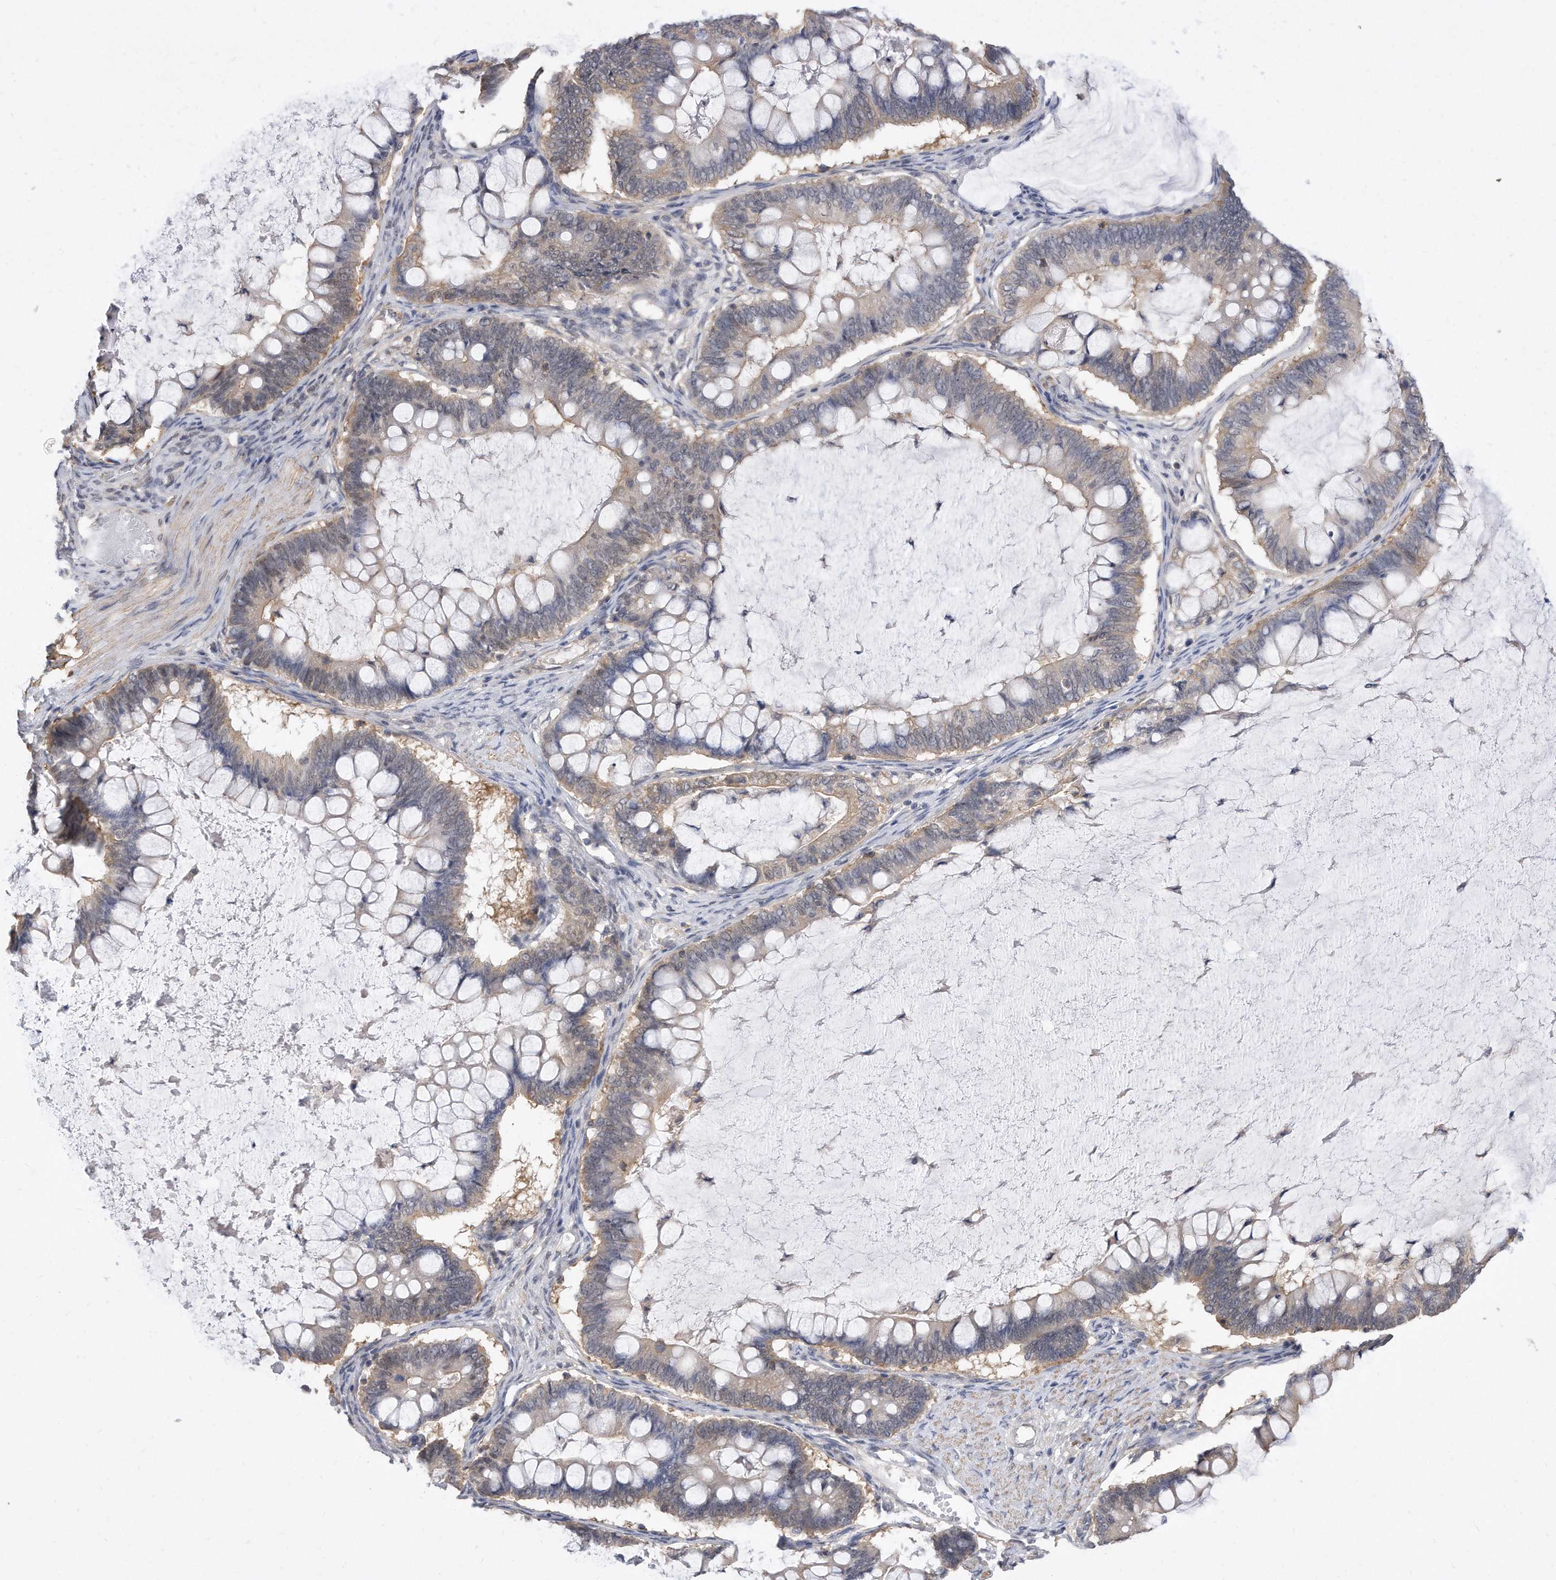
{"staining": {"intensity": "weak", "quantity": "25%-75%", "location": "cytoplasmic/membranous"}, "tissue": "ovarian cancer", "cell_type": "Tumor cells", "image_type": "cancer", "snomed": [{"axis": "morphology", "description": "Cystadenocarcinoma, mucinous, NOS"}, {"axis": "topography", "description": "Ovary"}], "caption": "Ovarian mucinous cystadenocarcinoma stained with DAB immunohistochemistry shows low levels of weak cytoplasmic/membranous staining in about 25%-75% of tumor cells.", "gene": "TCP1", "patient": {"sex": "female", "age": 61}}